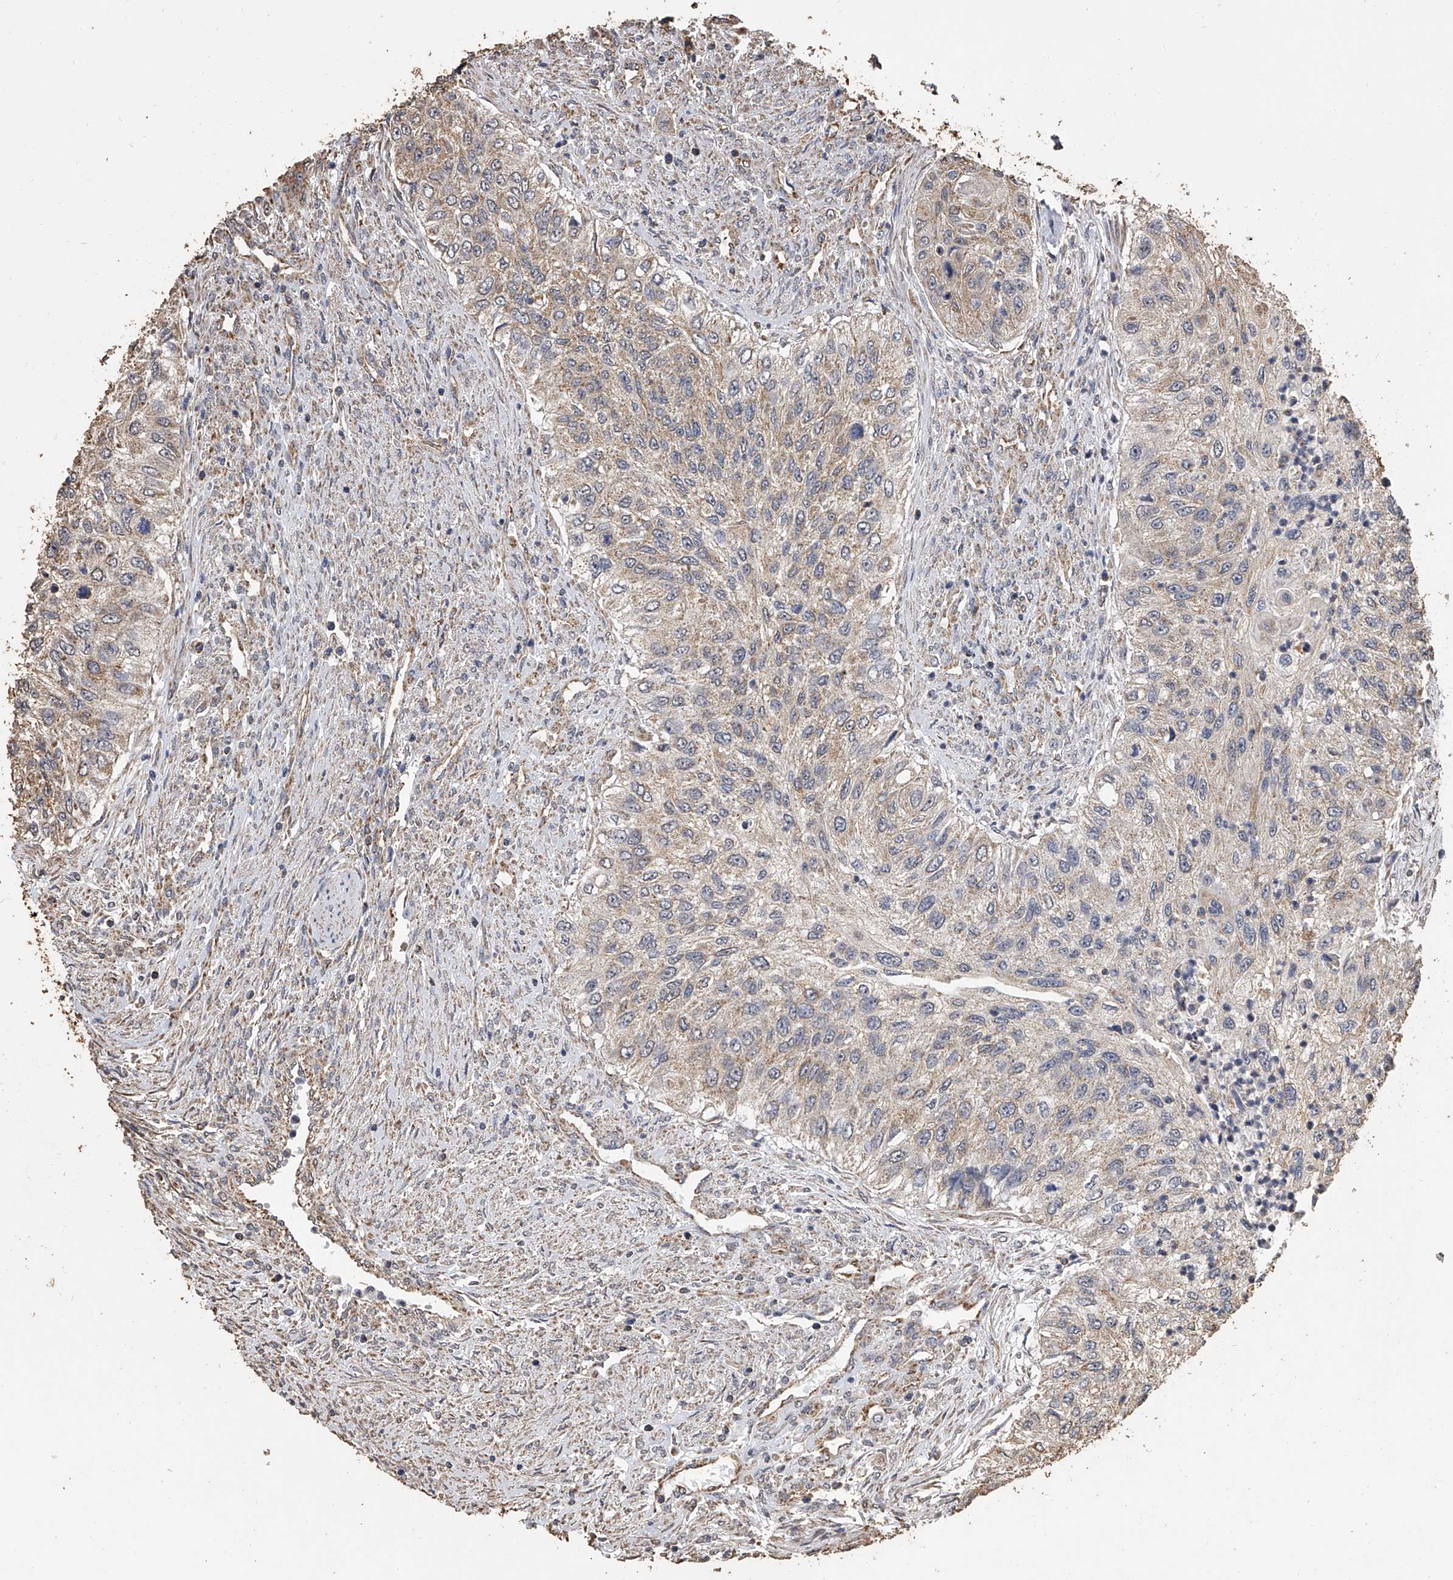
{"staining": {"intensity": "weak", "quantity": "25%-75%", "location": "cytoplasmic/membranous"}, "tissue": "urothelial cancer", "cell_type": "Tumor cells", "image_type": "cancer", "snomed": [{"axis": "morphology", "description": "Urothelial carcinoma, High grade"}, {"axis": "topography", "description": "Urinary bladder"}], "caption": "Immunohistochemical staining of human urothelial cancer demonstrates low levels of weak cytoplasmic/membranous expression in approximately 25%-75% of tumor cells. The staining was performed using DAB (3,3'-diaminobenzidine), with brown indicating positive protein expression. Nuclei are stained blue with hematoxylin.", "gene": "MRPL28", "patient": {"sex": "female", "age": 60}}